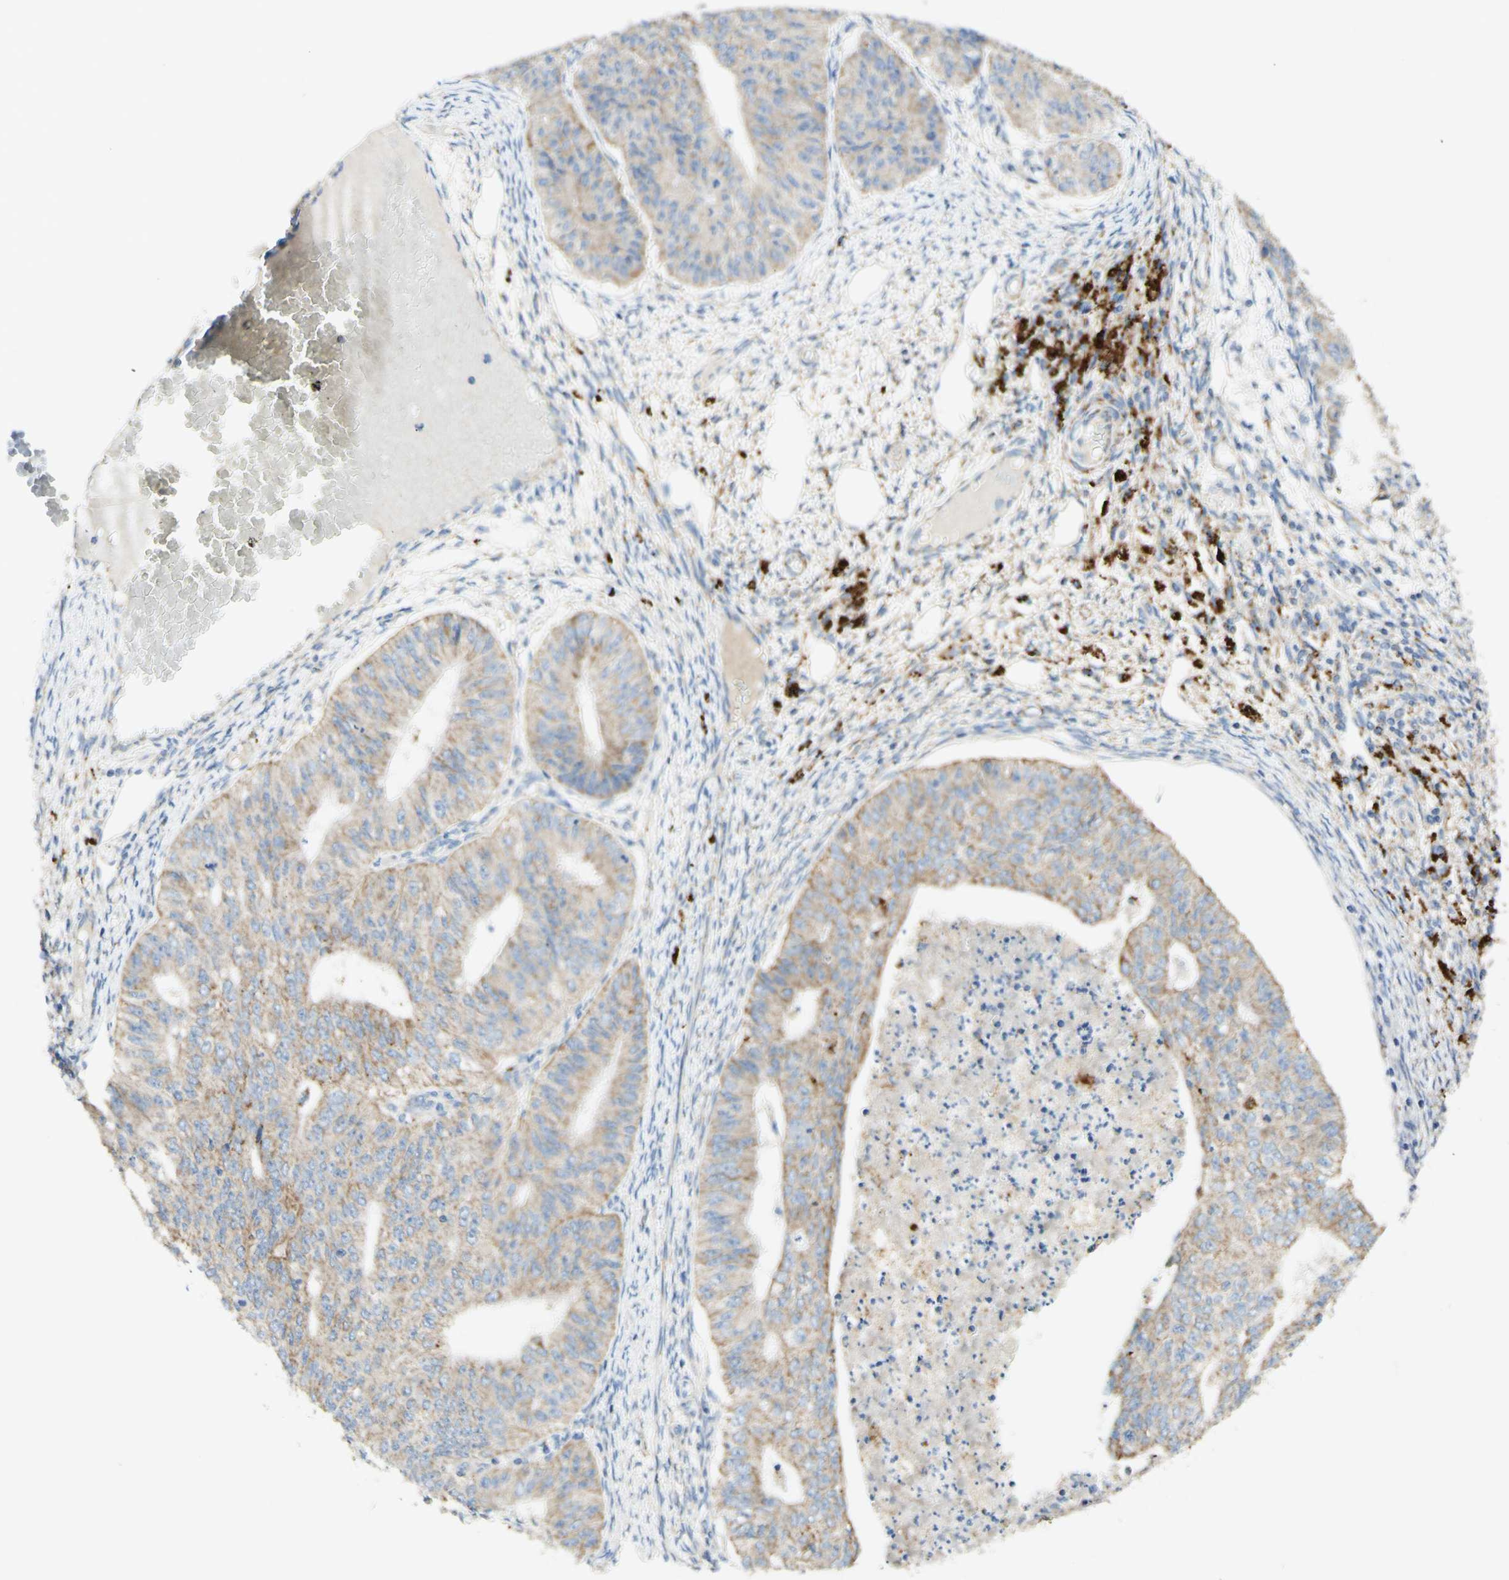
{"staining": {"intensity": "weak", "quantity": ">75%", "location": "cytoplasmic/membranous"}, "tissue": "endometrial cancer", "cell_type": "Tumor cells", "image_type": "cancer", "snomed": [{"axis": "morphology", "description": "Adenocarcinoma, NOS"}, {"axis": "topography", "description": "Endometrium"}], "caption": "Weak cytoplasmic/membranous expression is appreciated in about >75% of tumor cells in endometrial cancer. The staining was performed using DAB (3,3'-diaminobenzidine), with brown indicating positive protein expression. Nuclei are stained blue with hematoxylin.", "gene": "ARMC10", "patient": {"sex": "female", "age": 32}}